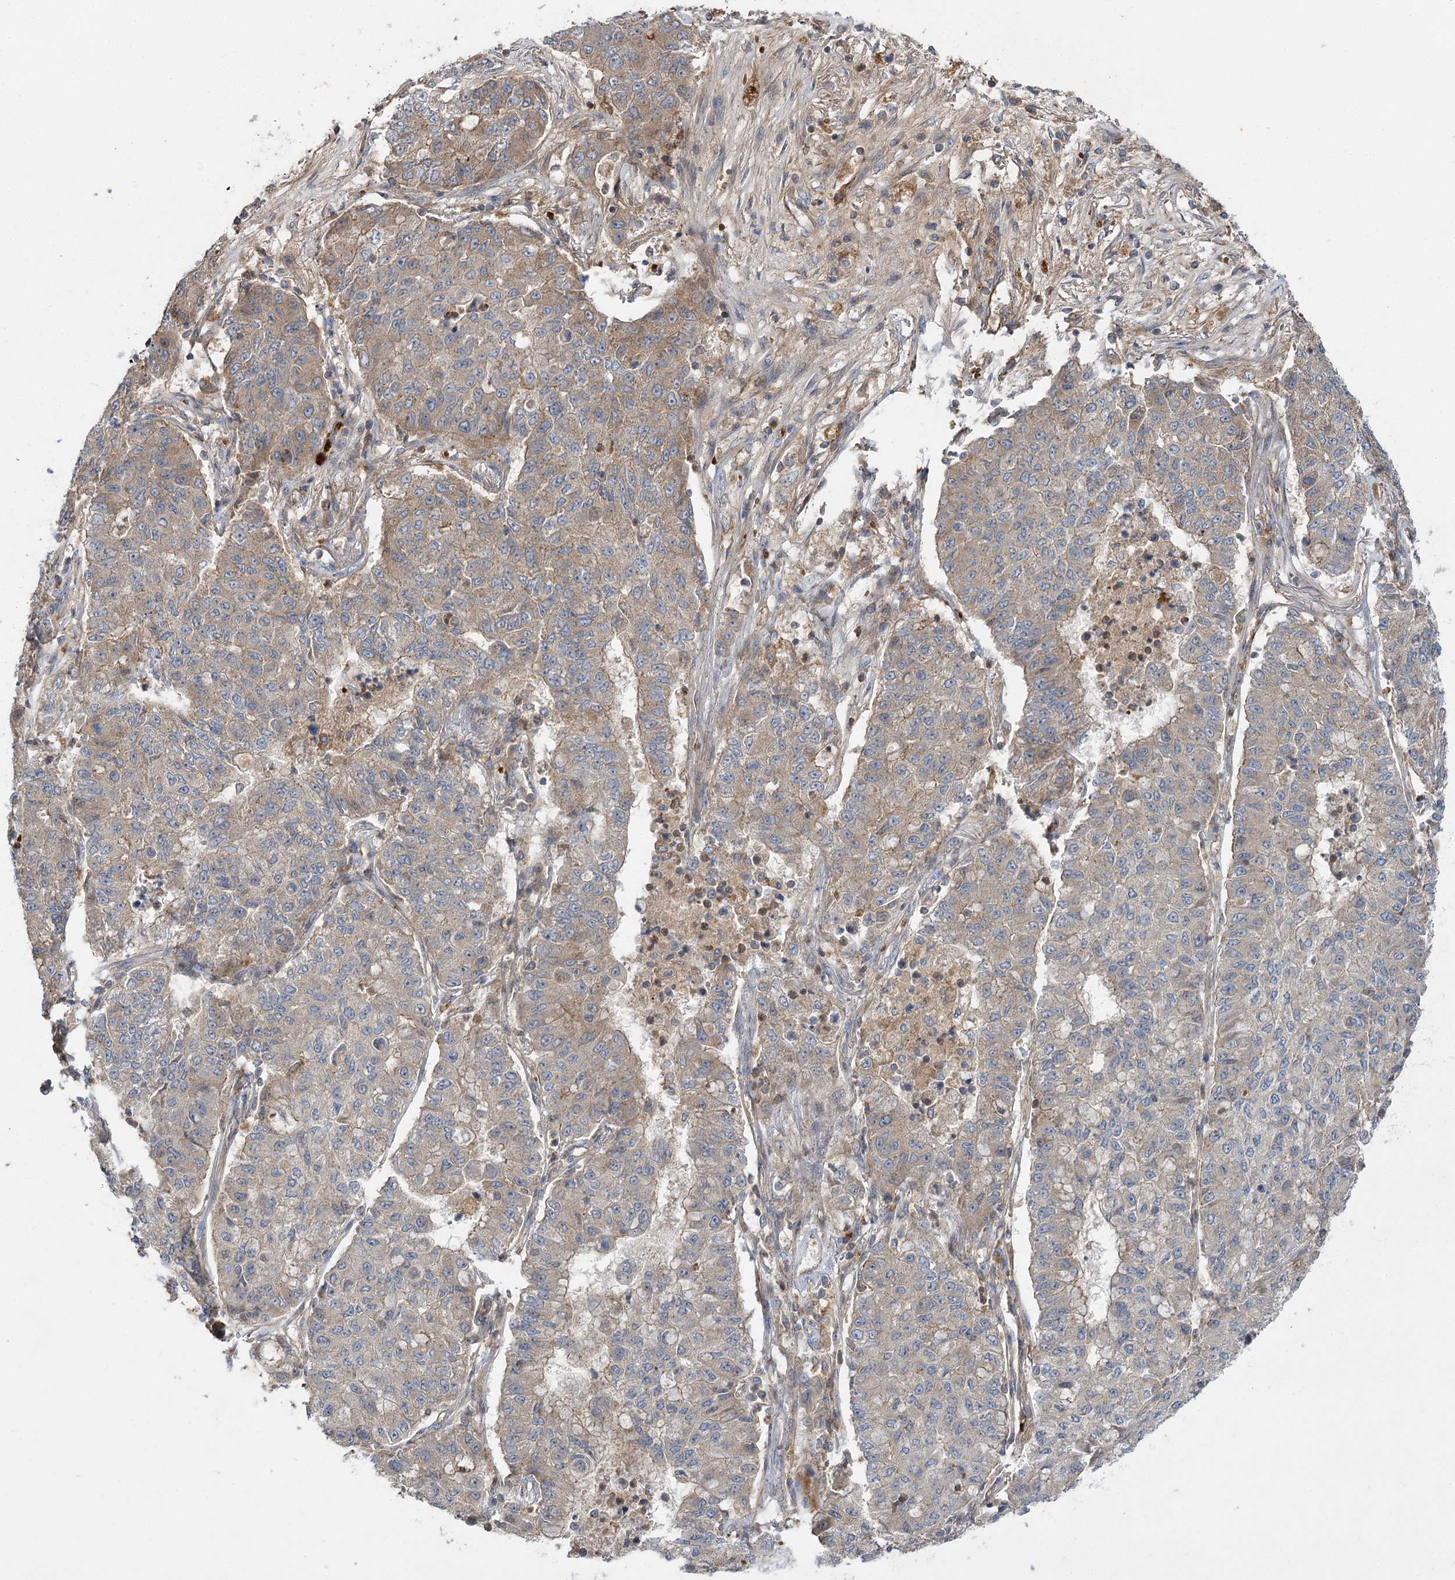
{"staining": {"intensity": "moderate", "quantity": ">75%", "location": "cytoplasmic/membranous"}, "tissue": "lung cancer", "cell_type": "Tumor cells", "image_type": "cancer", "snomed": [{"axis": "morphology", "description": "Squamous cell carcinoma, NOS"}, {"axis": "topography", "description": "Lung"}], "caption": "Moderate cytoplasmic/membranous protein positivity is present in approximately >75% of tumor cells in lung cancer (squamous cell carcinoma).", "gene": "KIAA0825", "patient": {"sex": "male", "age": 74}}